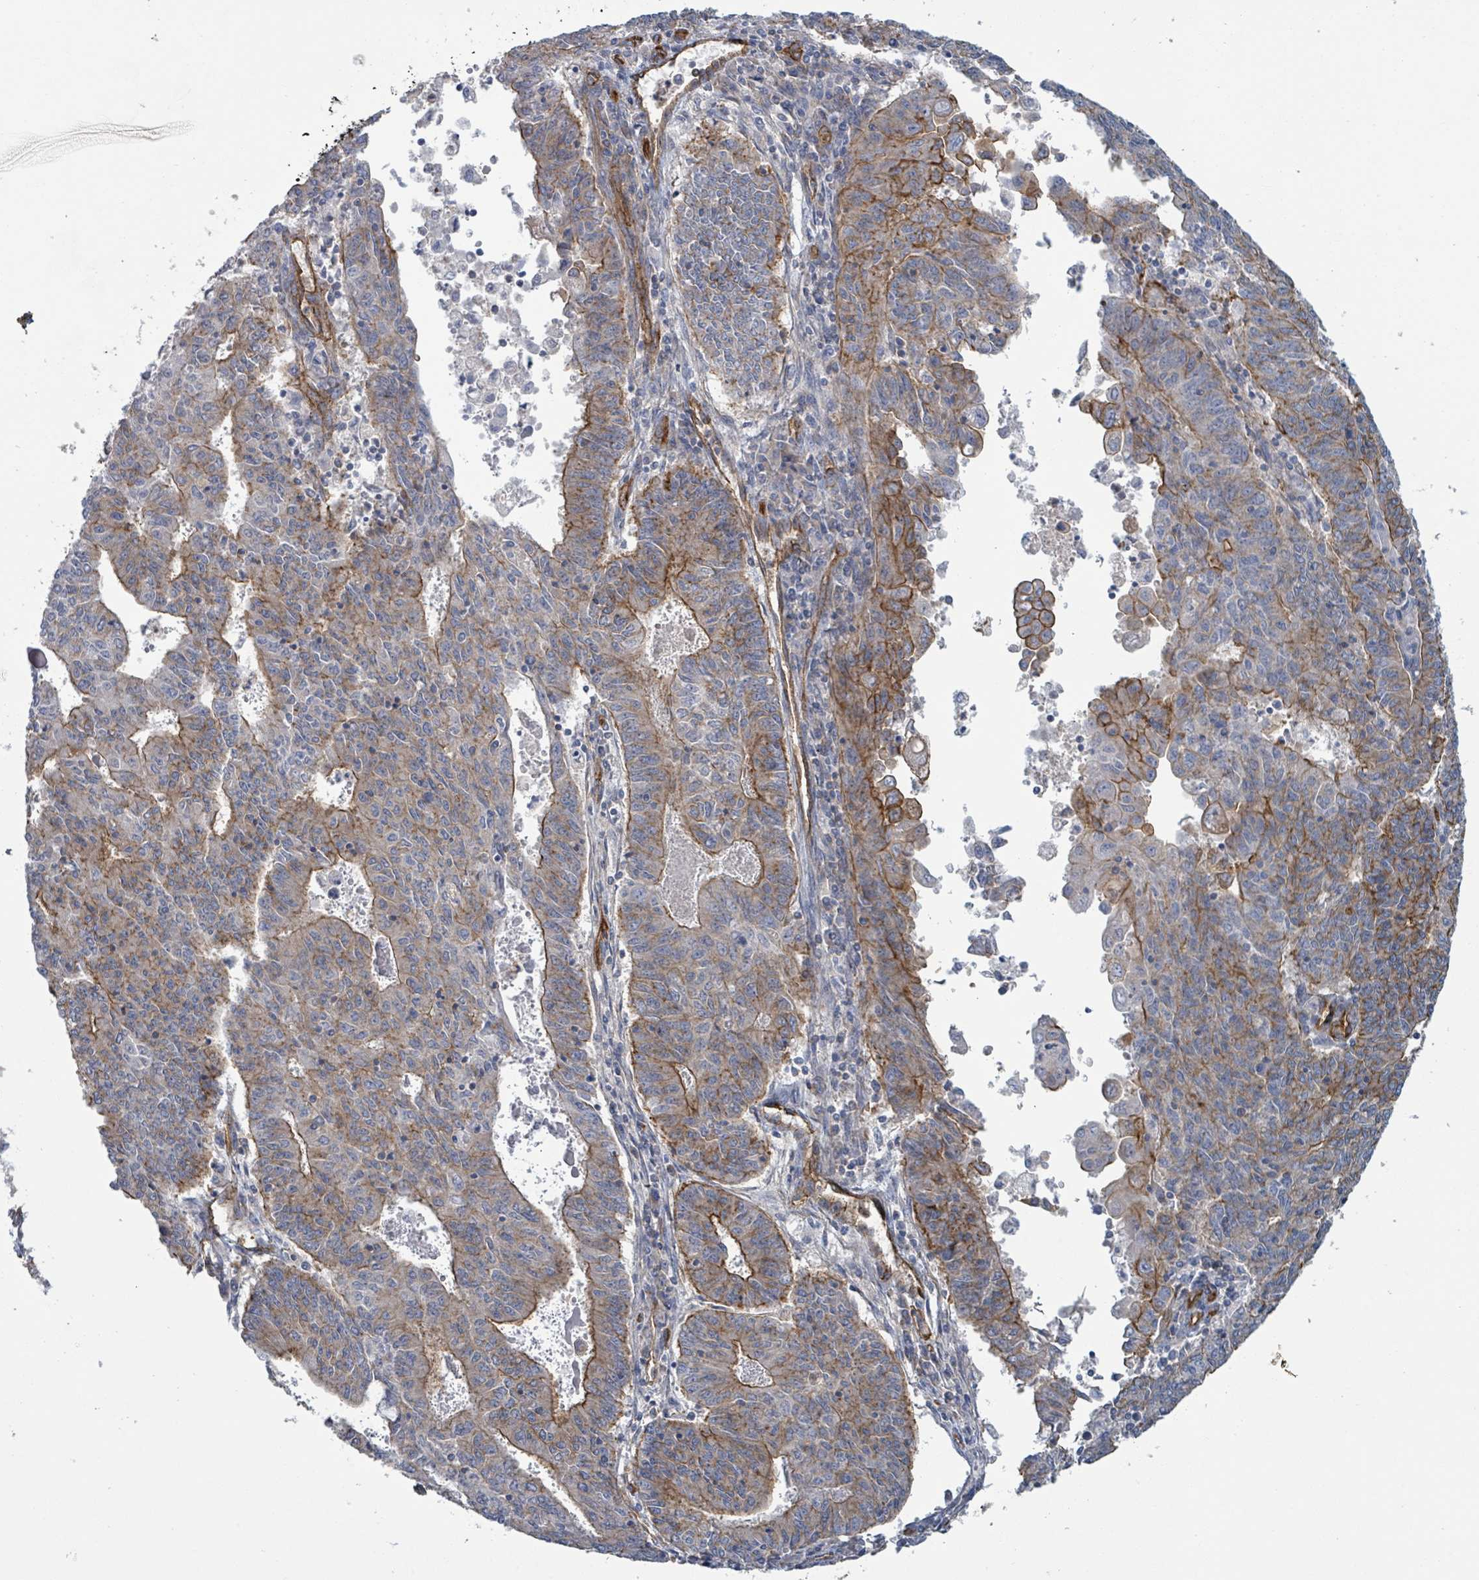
{"staining": {"intensity": "moderate", "quantity": "25%-75%", "location": "cytoplasmic/membranous"}, "tissue": "endometrial cancer", "cell_type": "Tumor cells", "image_type": "cancer", "snomed": [{"axis": "morphology", "description": "Adenocarcinoma, NOS"}, {"axis": "topography", "description": "Endometrium"}], "caption": "Human endometrial adenocarcinoma stained for a protein (brown) demonstrates moderate cytoplasmic/membranous positive positivity in approximately 25%-75% of tumor cells.", "gene": "LDOC1", "patient": {"sex": "female", "age": 59}}